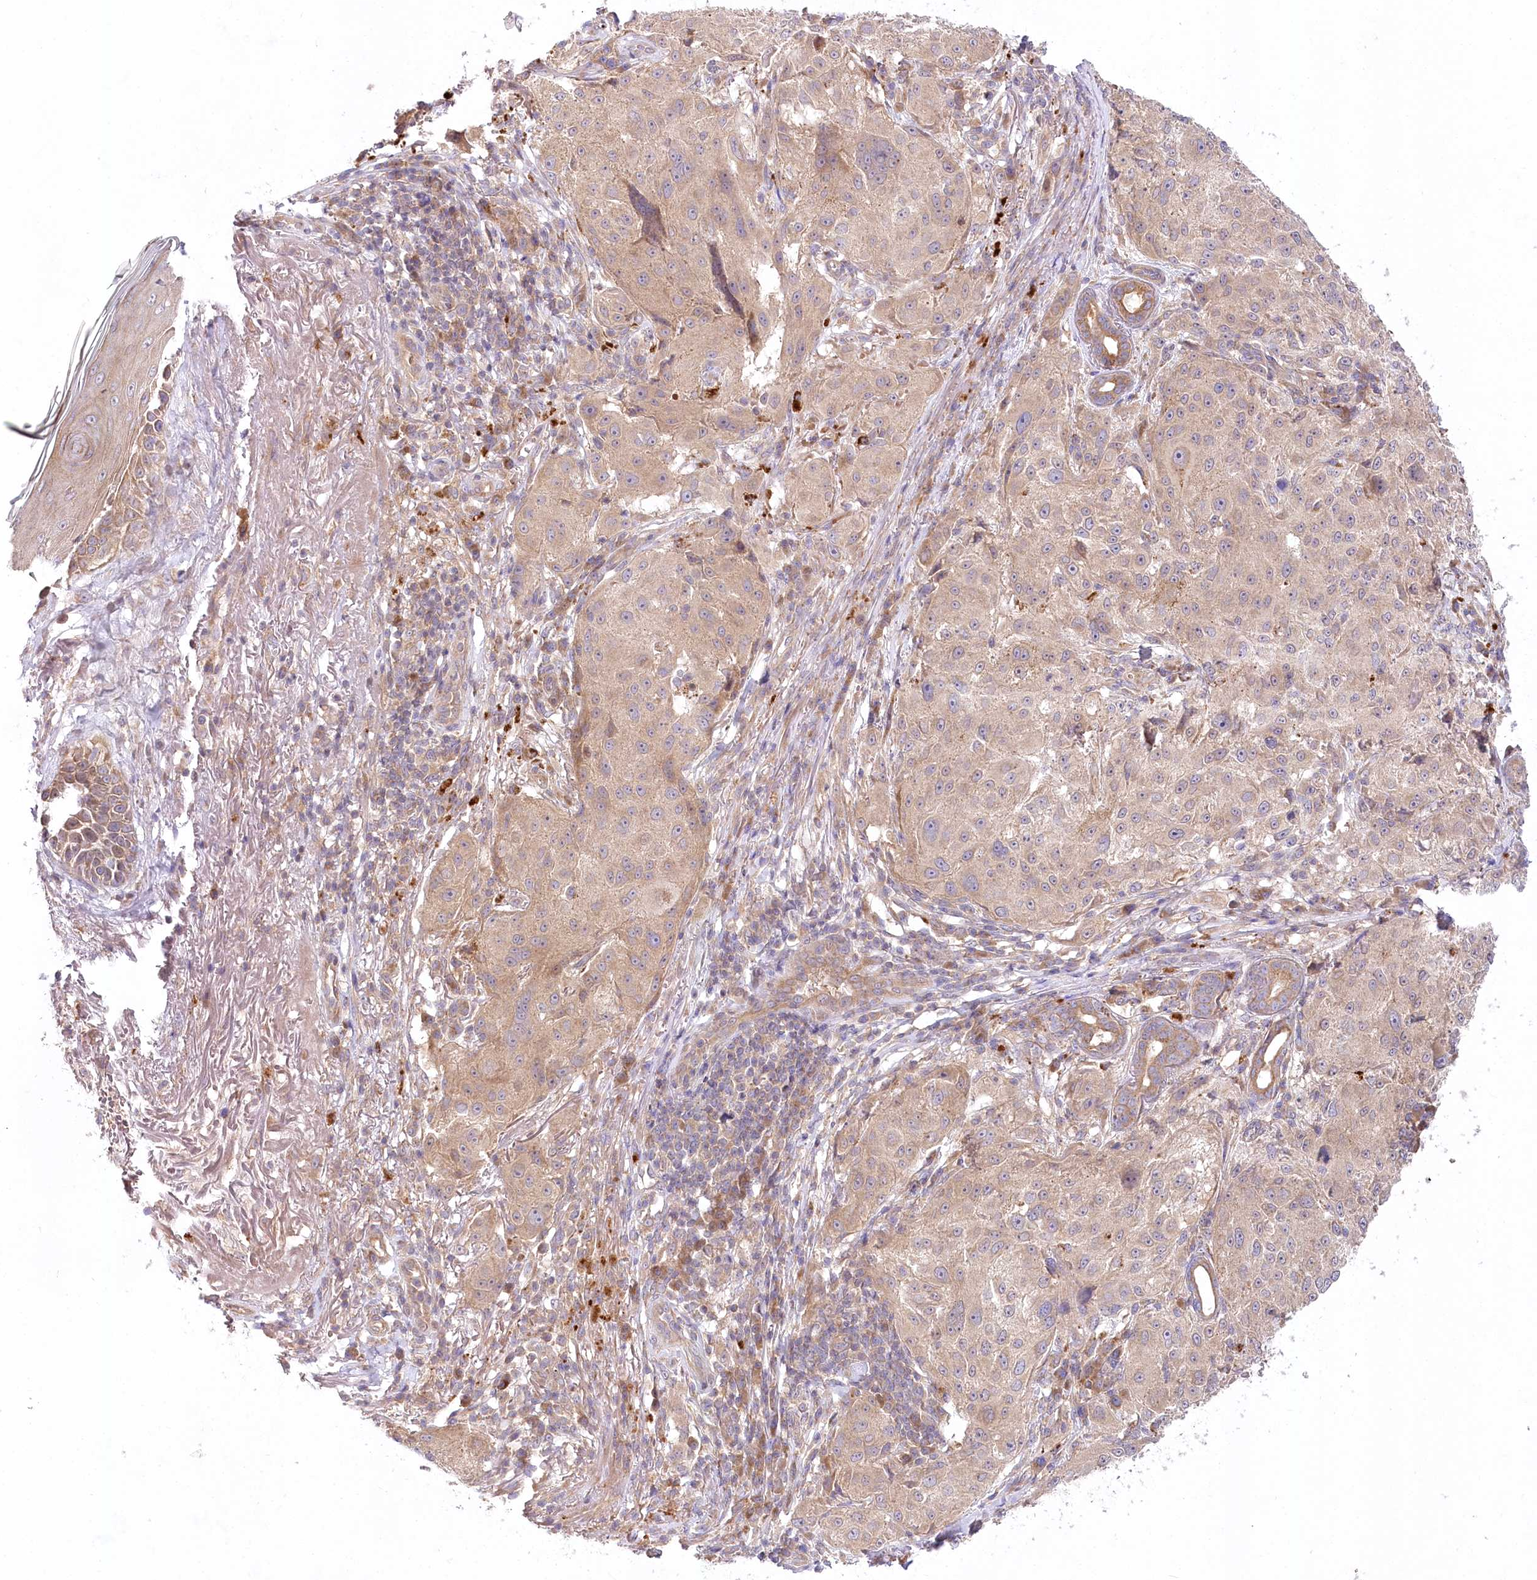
{"staining": {"intensity": "weak", "quantity": ">75%", "location": "cytoplasmic/membranous"}, "tissue": "melanoma", "cell_type": "Tumor cells", "image_type": "cancer", "snomed": [{"axis": "morphology", "description": "Necrosis, NOS"}, {"axis": "morphology", "description": "Malignant melanoma, NOS"}, {"axis": "topography", "description": "Skin"}], "caption": "Melanoma stained for a protein (brown) reveals weak cytoplasmic/membranous positive positivity in about >75% of tumor cells.", "gene": "PYROXD1", "patient": {"sex": "female", "age": 87}}